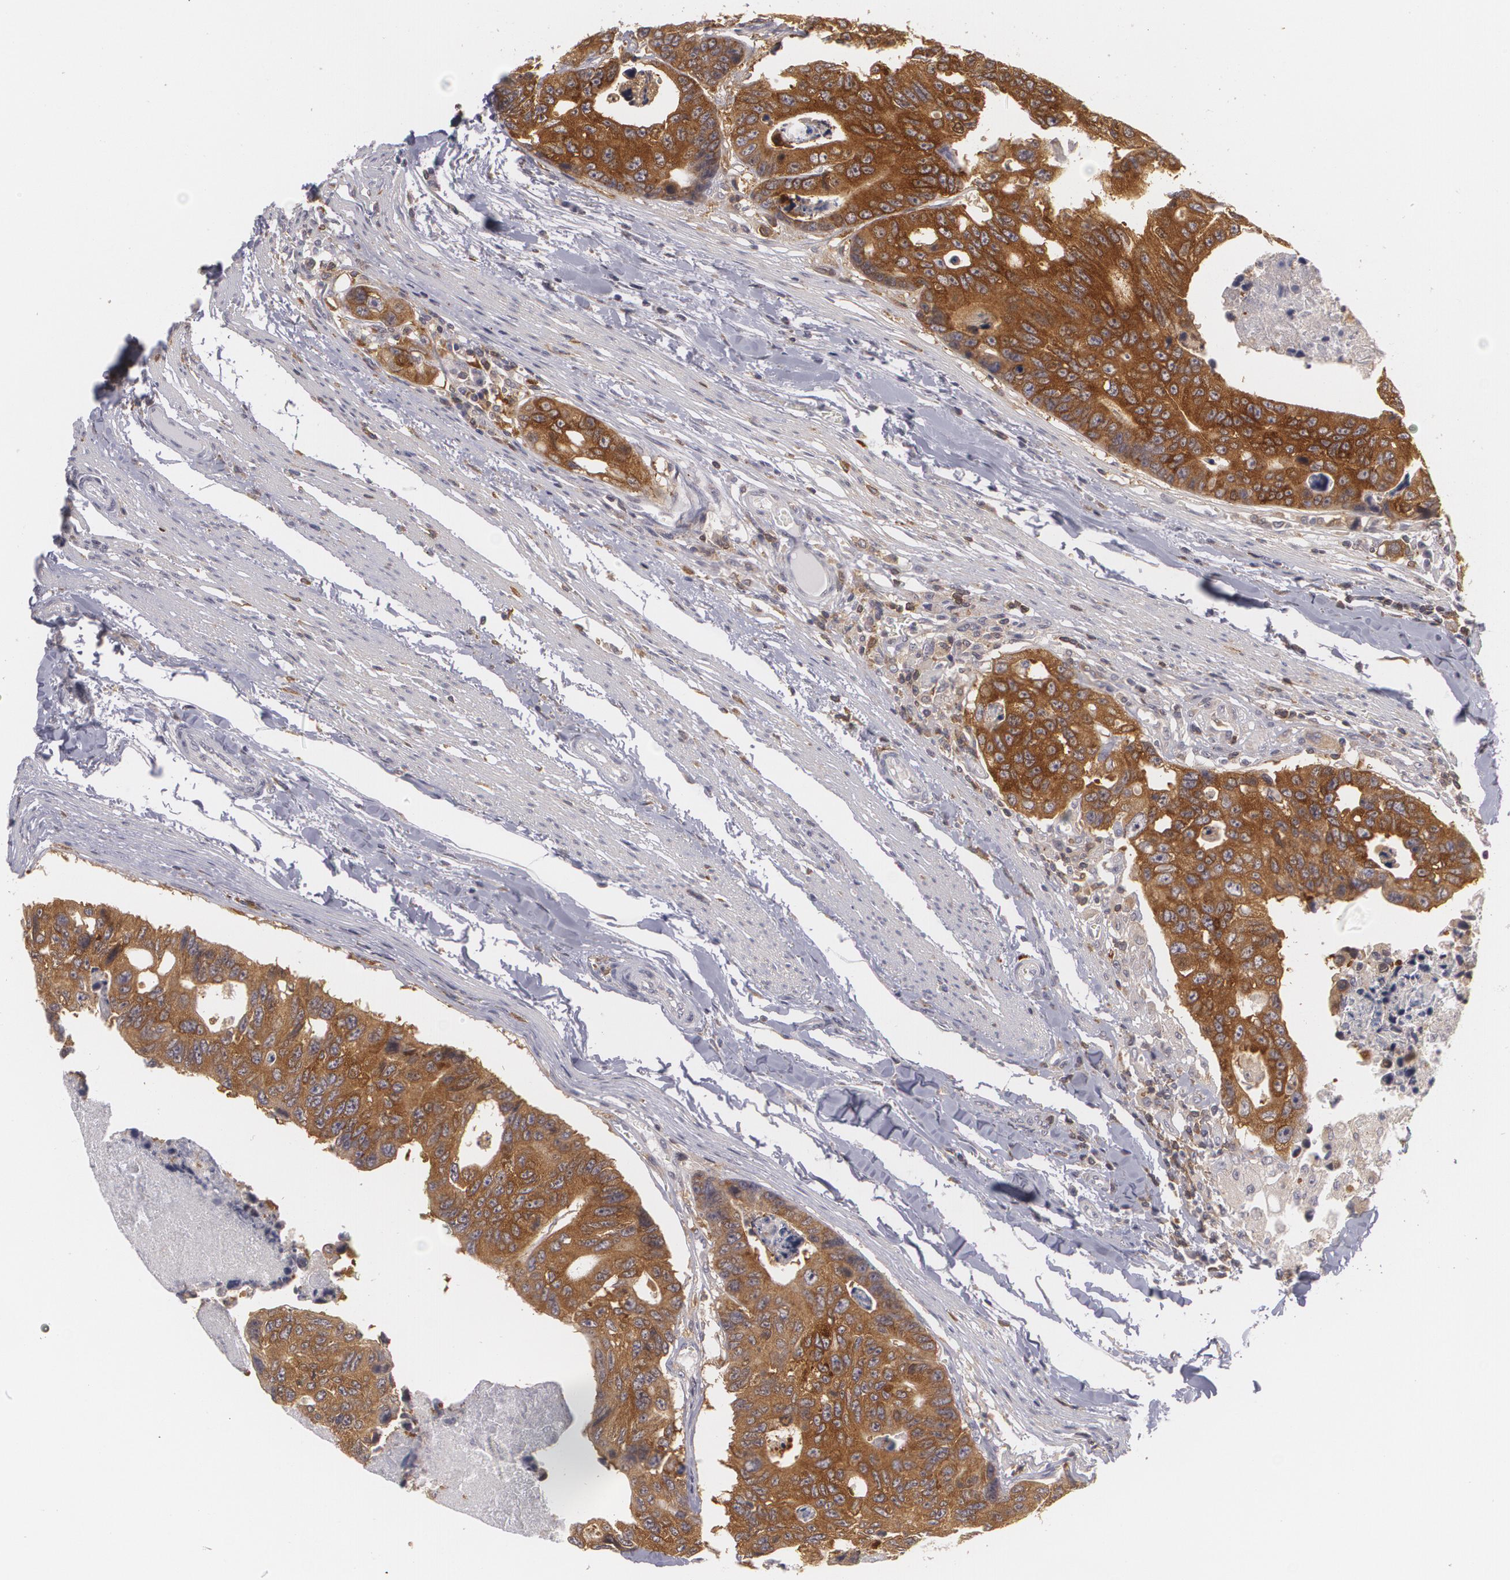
{"staining": {"intensity": "strong", "quantity": ">75%", "location": "cytoplasmic/membranous"}, "tissue": "colorectal cancer", "cell_type": "Tumor cells", "image_type": "cancer", "snomed": [{"axis": "morphology", "description": "Adenocarcinoma, NOS"}, {"axis": "topography", "description": "Colon"}], "caption": "Human colorectal cancer stained with a protein marker displays strong staining in tumor cells.", "gene": "BIN1", "patient": {"sex": "female", "age": 86}}